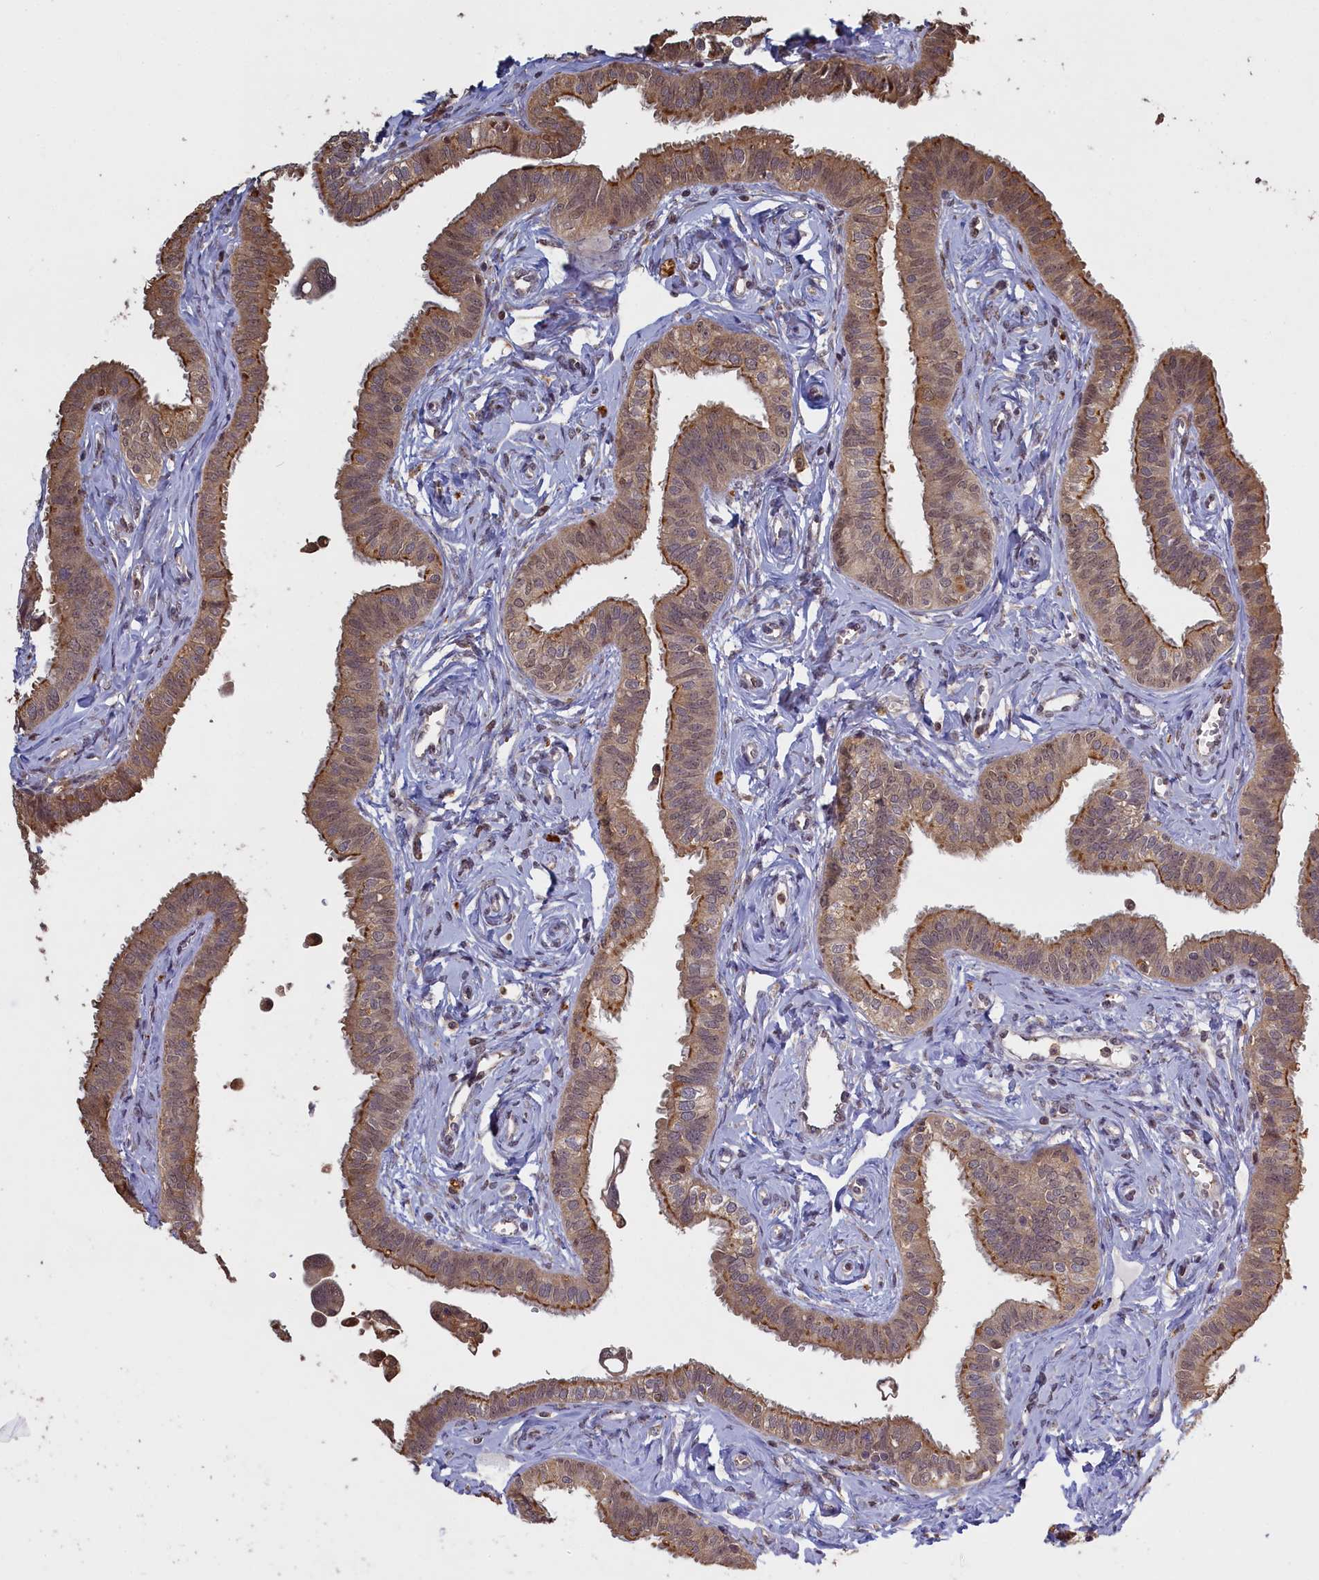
{"staining": {"intensity": "moderate", "quantity": ">75%", "location": "cytoplasmic/membranous,nuclear"}, "tissue": "fallopian tube", "cell_type": "Glandular cells", "image_type": "normal", "snomed": [{"axis": "morphology", "description": "Normal tissue, NOS"}, {"axis": "morphology", "description": "Carcinoma, NOS"}, {"axis": "topography", "description": "Fallopian tube"}, {"axis": "topography", "description": "Ovary"}], "caption": "Fallopian tube was stained to show a protein in brown. There is medium levels of moderate cytoplasmic/membranous,nuclear expression in about >75% of glandular cells. The staining is performed using DAB brown chromogen to label protein expression. The nuclei are counter-stained blue using hematoxylin.", "gene": "UCHL3", "patient": {"sex": "female", "age": 59}}